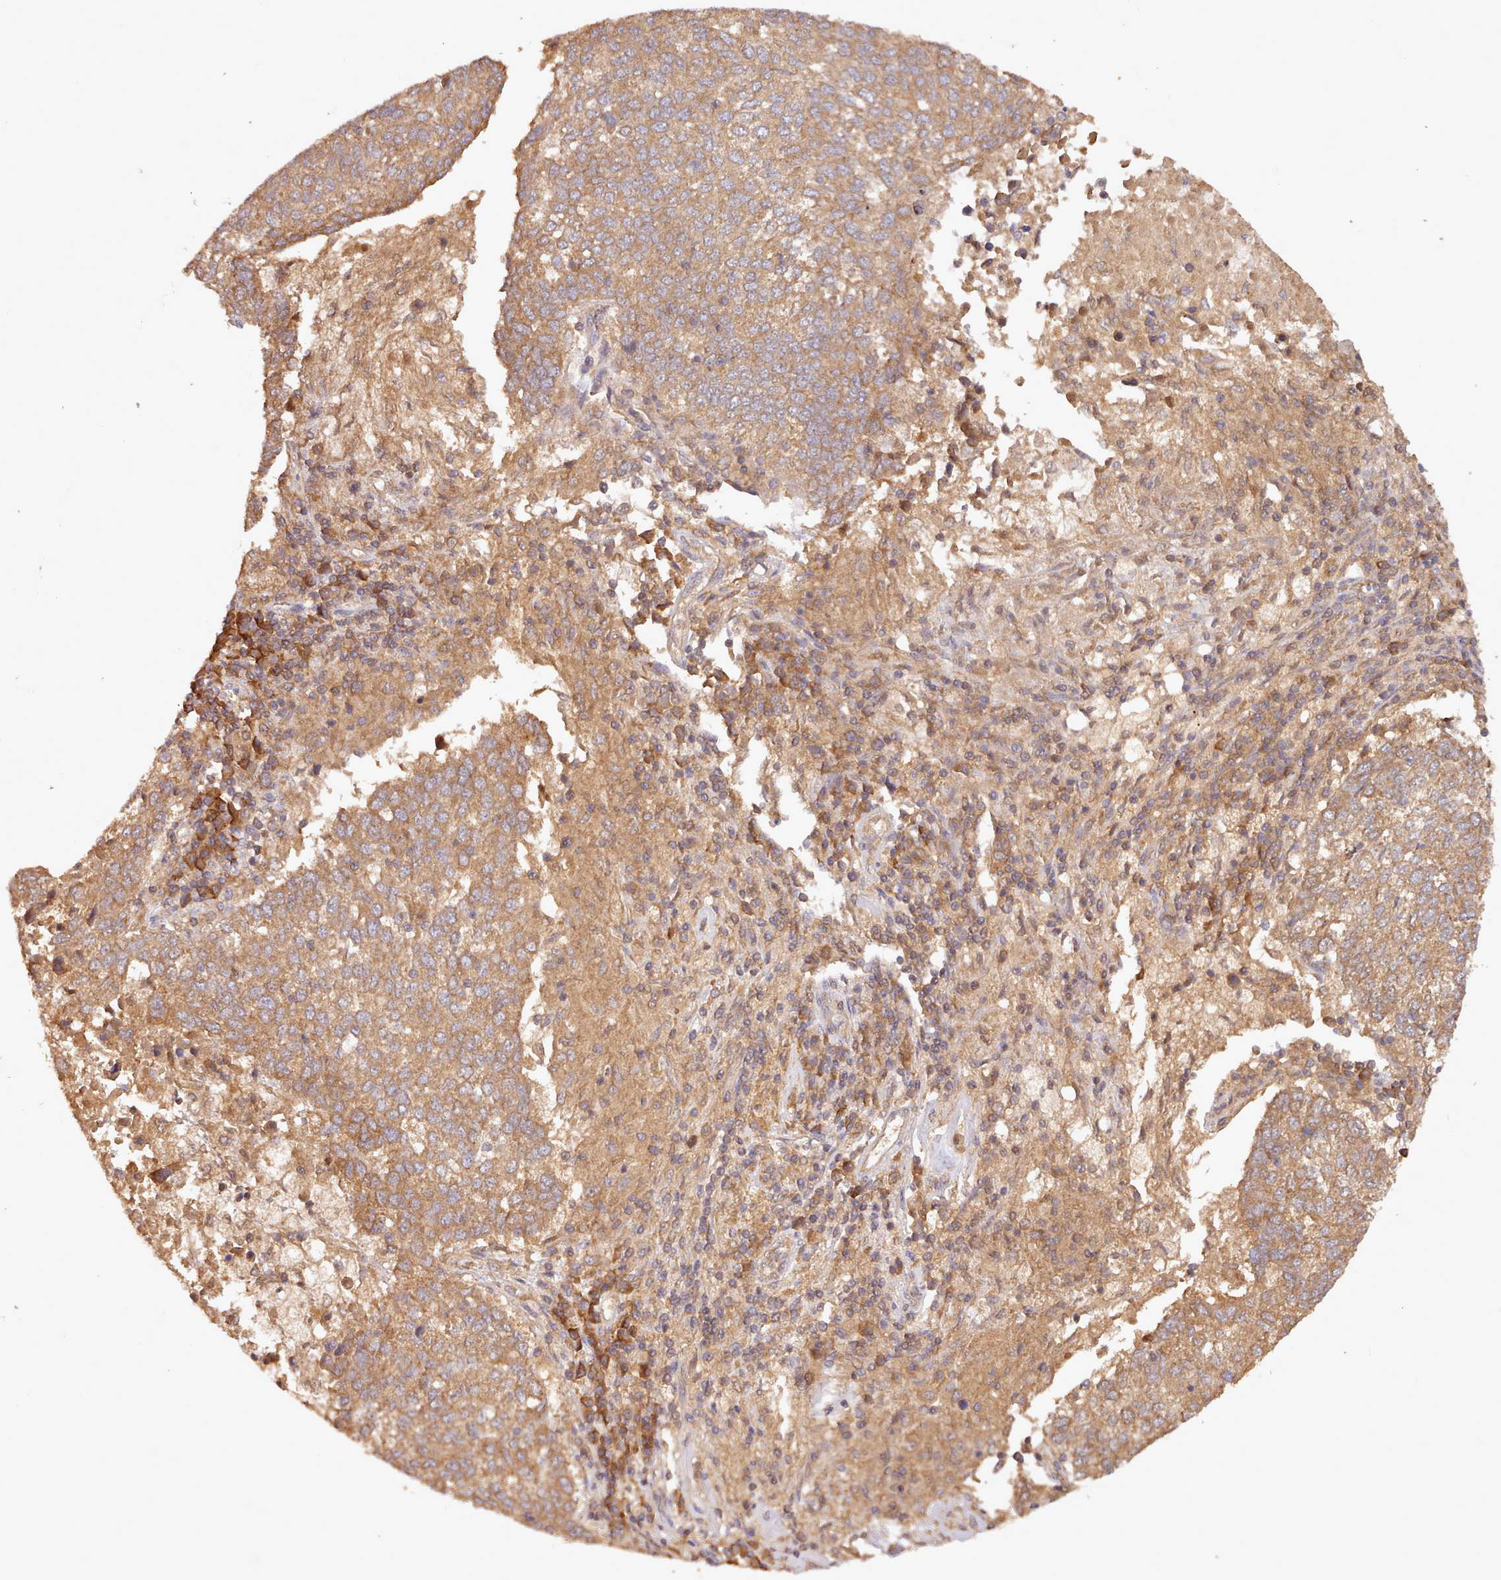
{"staining": {"intensity": "moderate", "quantity": ">75%", "location": "cytoplasmic/membranous"}, "tissue": "lung cancer", "cell_type": "Tumor cells", "image_type": "cancer", "snomed": [{"axis": "morphology", "description": "Squamous cell carcinoma, NOS"}, {"axis": "topography", "description": "Lung"}], "caption": "Brown immunohistochemical staining in lung cancer displays moderate cytoplasmic/membranous staining in about >75% of tumor cells. (DAB IHC, brown staining for protein, blue staining for nuclei).", "gene": "PIP4P1", "patient": {"sex": "male", "age": 73}}